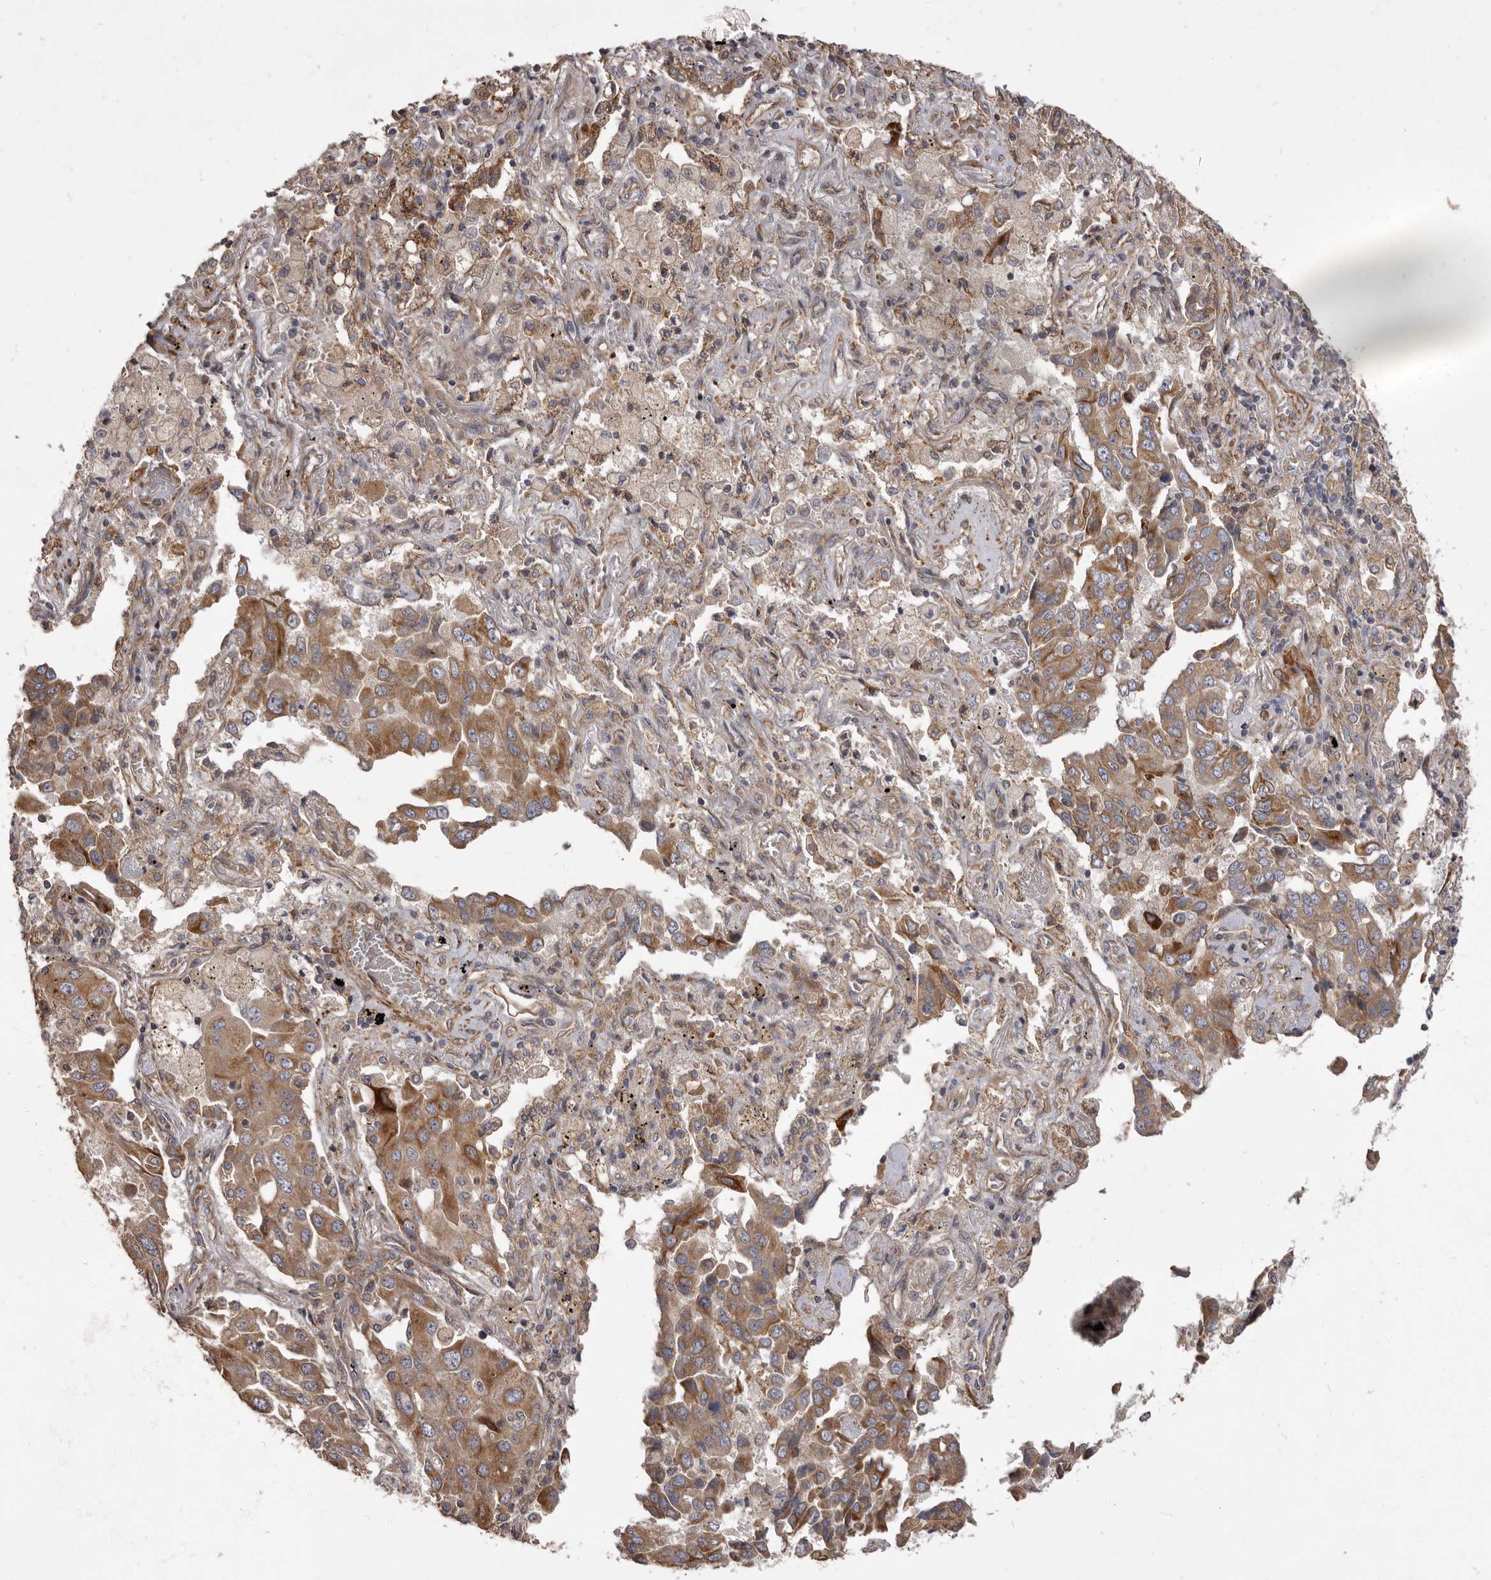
{"staining": {"intensity": "moderate", "quantity": ">75%", "location": "cytoplasmic/membranous"}, "tissue": "lung cancer", "cell_type": "Tumor cells", "image_type": "cancer", "snomed": [{"axis": "morphology", "description": "Adenocarcinoma, NOS"}, {"axis": "topography", "description": "Lung"}], "caption": "IHC (DAB) staining of lung cancer (adenocarcinoma) demonstrates moderate cytoplasmic/membranous protein positivity in about >75% of tumor cells.", "gene": "VPS45", "patient": {"sex": "female", "age": 65}}